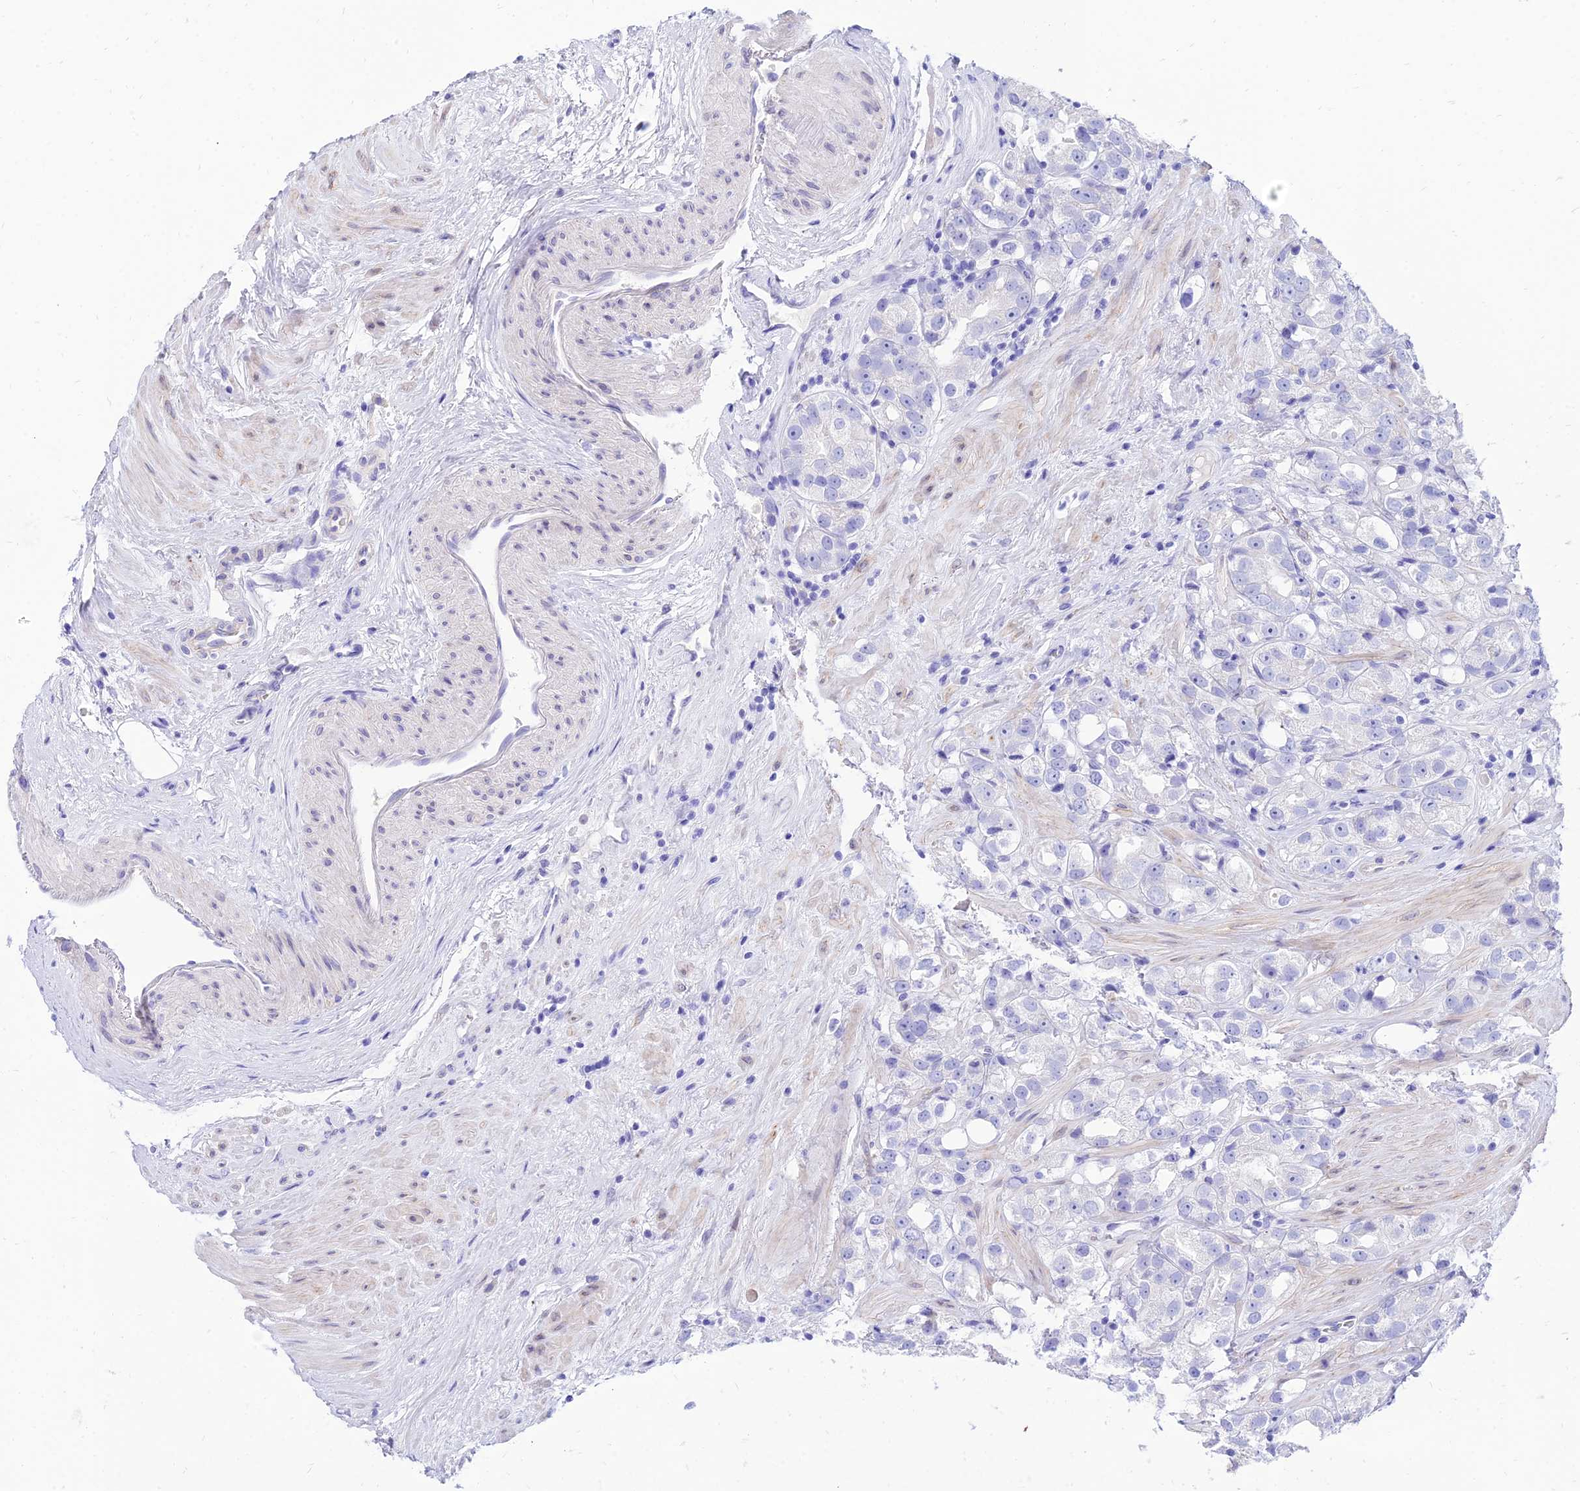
{"staining": {"intensity": "negative", "quantity": "none", "location": "none"}, "tissue": "prostate cancer", "cell_type": "Tumor cells", "image_type": "cancer", "snomed": [{"axis": "morphology", "description": "Adenocarcinoma, NOS"}, {"axis": "topography", "description": "Prostate"}], "caption": "An IHC photomicrograph of prostate adenocarcinoma is shown. There is no staining in tumor cells of prostate adenocarcinoma.", "gene": "TAC3", "patient": {"sex": "male", "age": 79}}